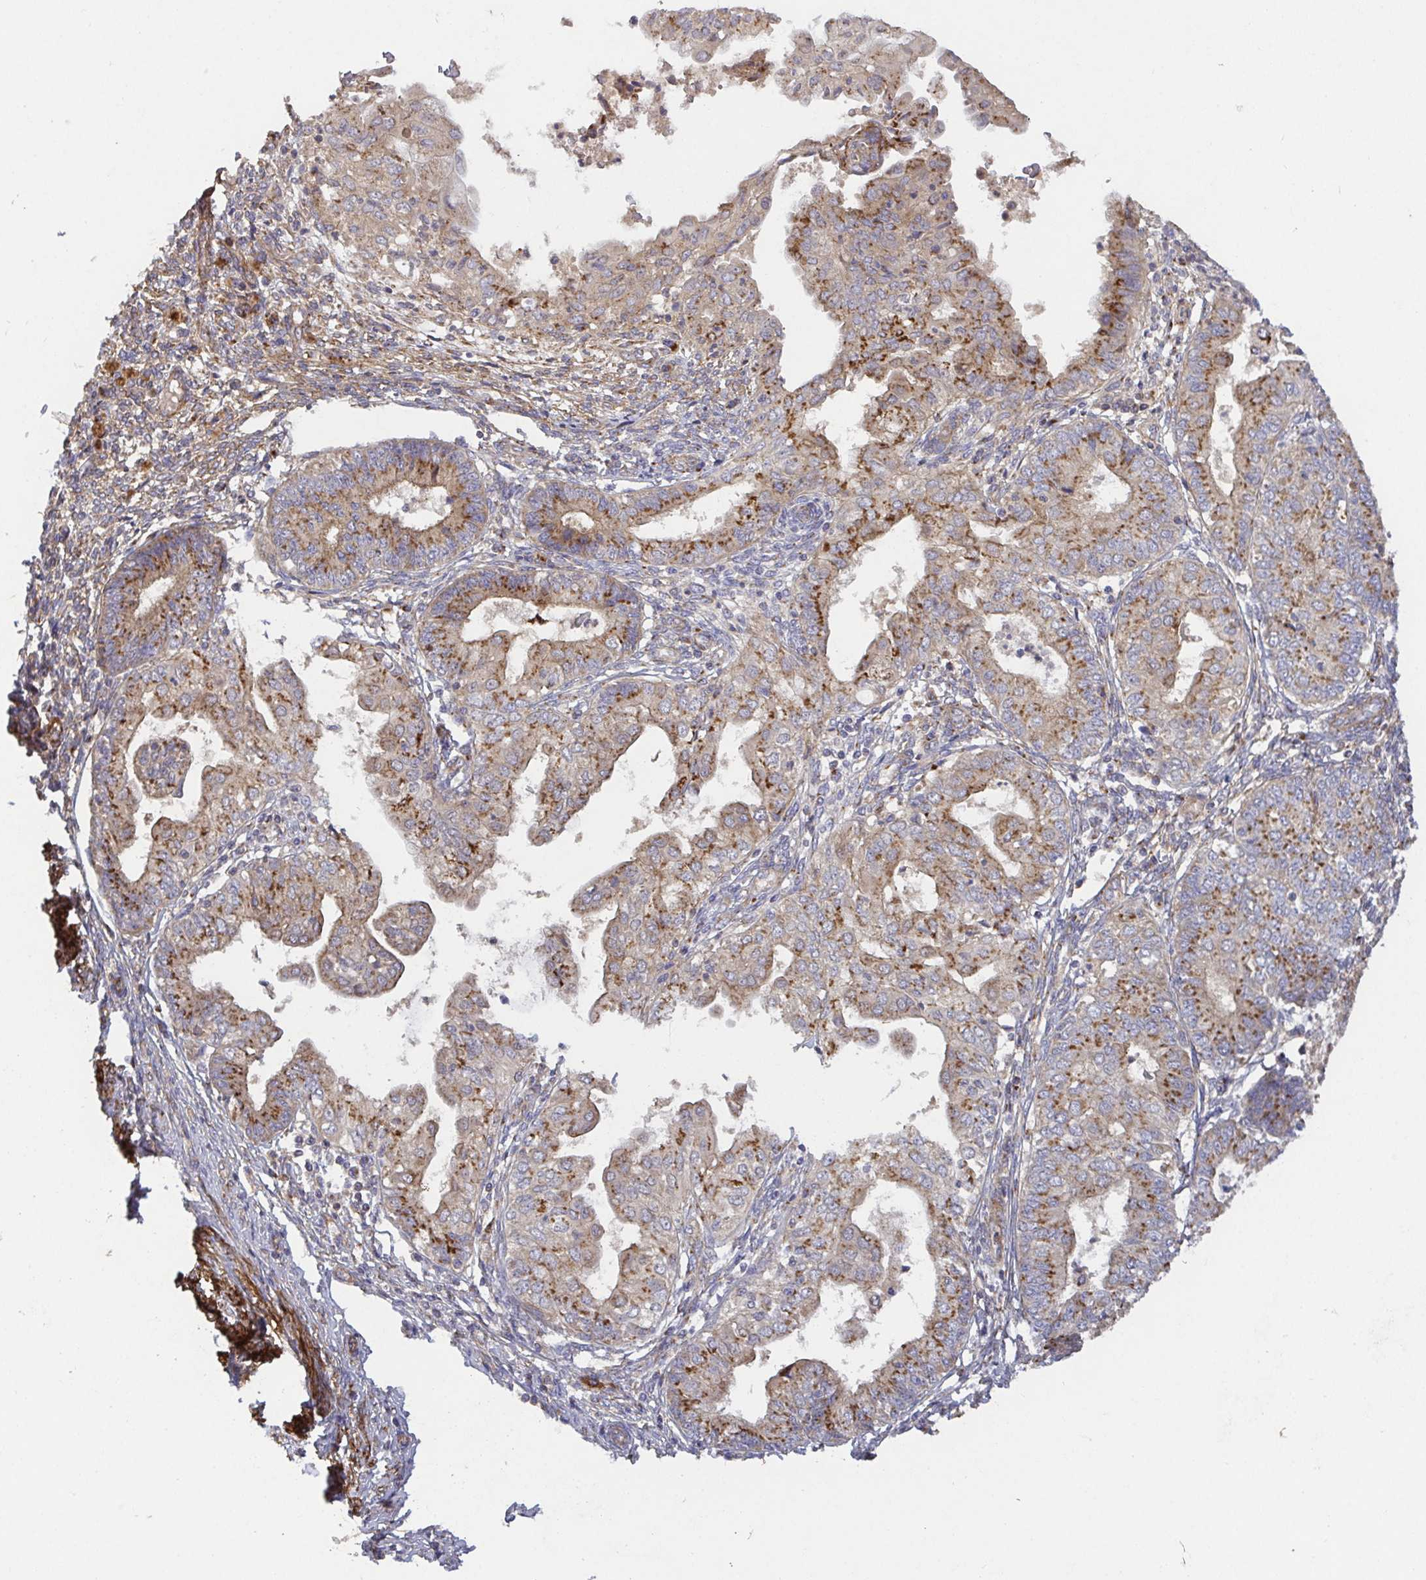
{"staining": {"intensity": "moderate", "quantity": ">75%", "location": "cytoplasmic/membranous"}, "tissue": "endometrial cancer", "cell_type": "Tumor cells", "image_type": "cancer", "snomed": [{"axis": "morphology", "description": "Adenocarcinoma, NOS"}, {"axis": "topography", "description": "Endometrium"}], "caption": "Immunohistochemical staining of human endometrial cancer displays medium levels of moderate cytoplasmic/membranous protein staining in approximately >75% of tumor cells.", "gene": "TM9SF4", "patient": {"sex": "female", "age": 68}}